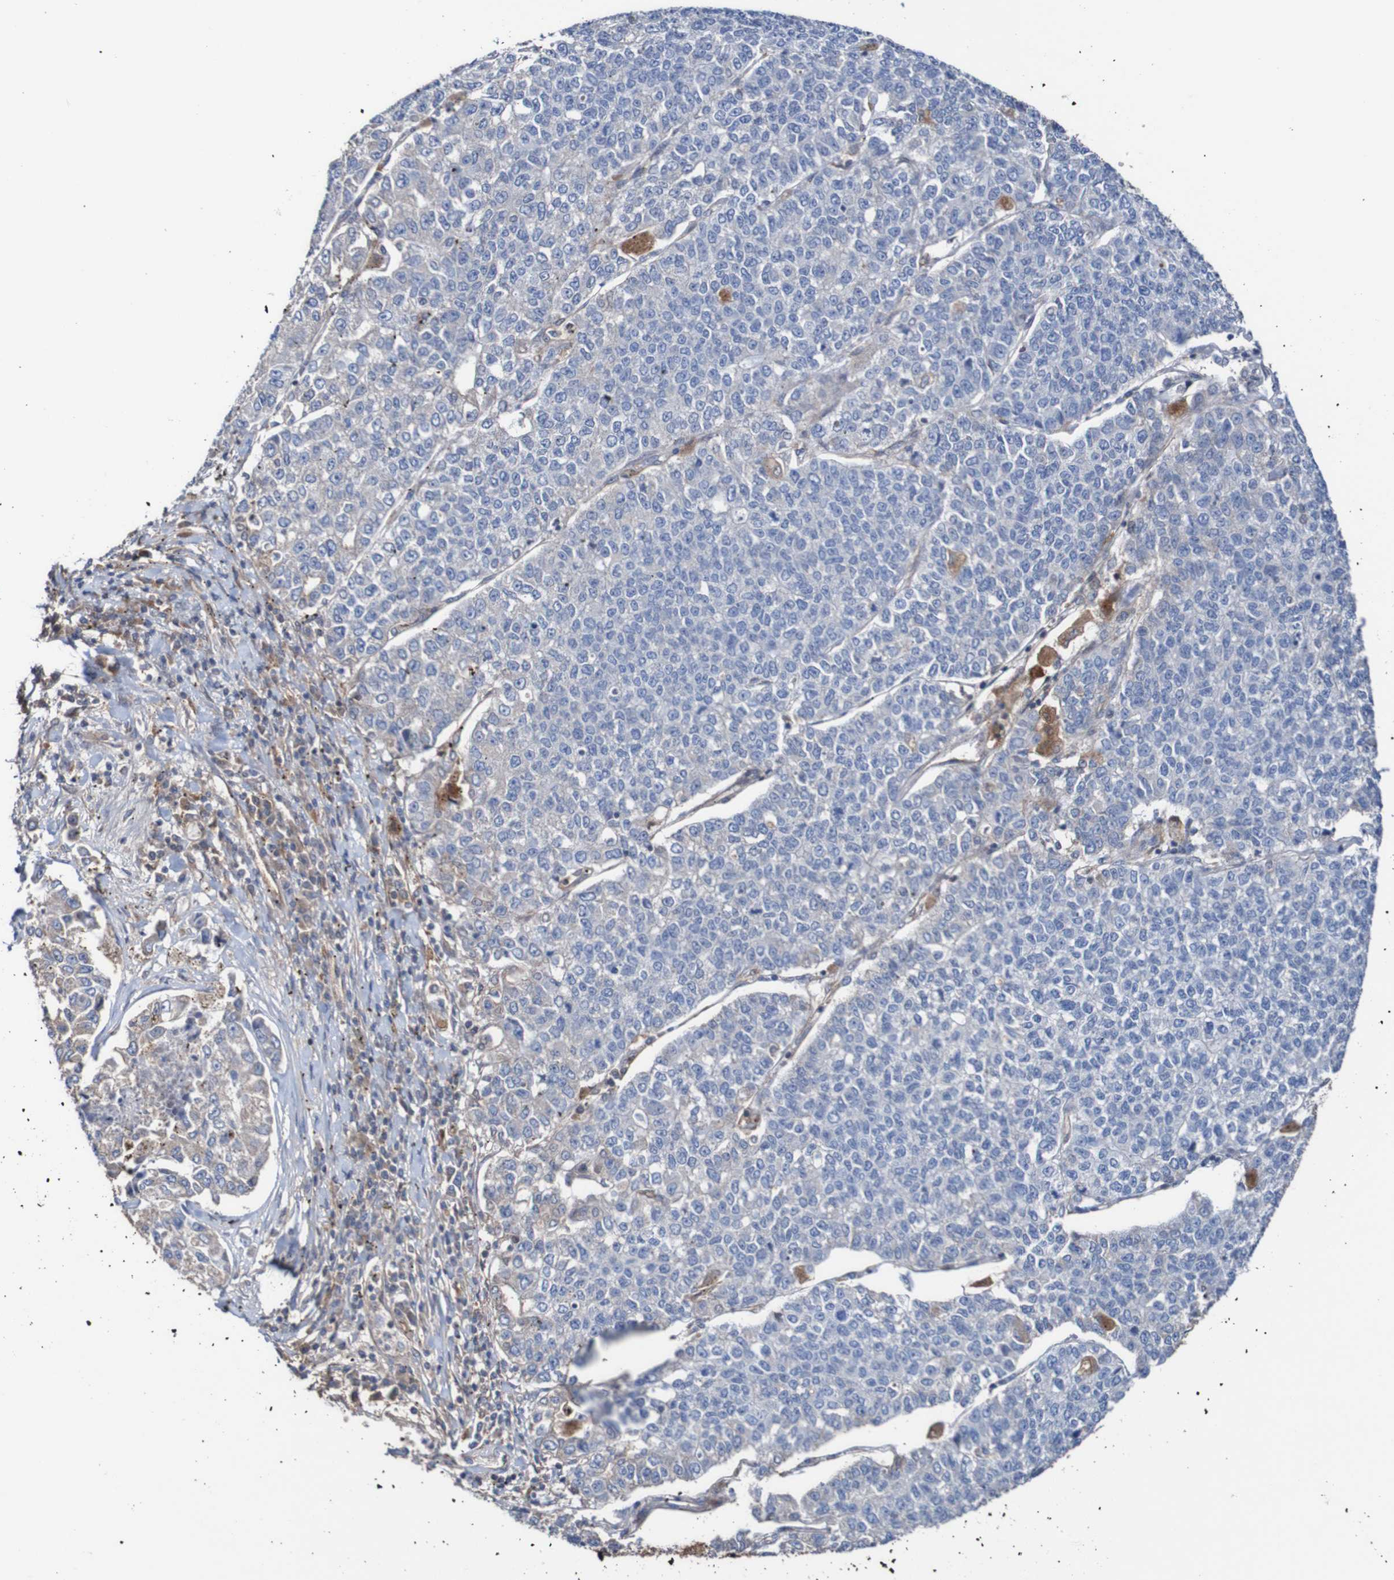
{"staining": {"intensity": "negative", "quantity": "none", "location": "none"}, "tissue": "lung cancer", "cell_type": "Tumor cells", "image_type": "cancer", "snomed": [{"axis": "morphology", "description": "Adenocarcinoma, NOS"}, {"axis": "topography", "description": "Lung"}], "caption": "Human lung adenocarcinoma stained for a protein using immunohistochemistry exhibits no staining in tumor cells.", "gene": "RIGI", "patient": {"sex": "male", "age": 49}}